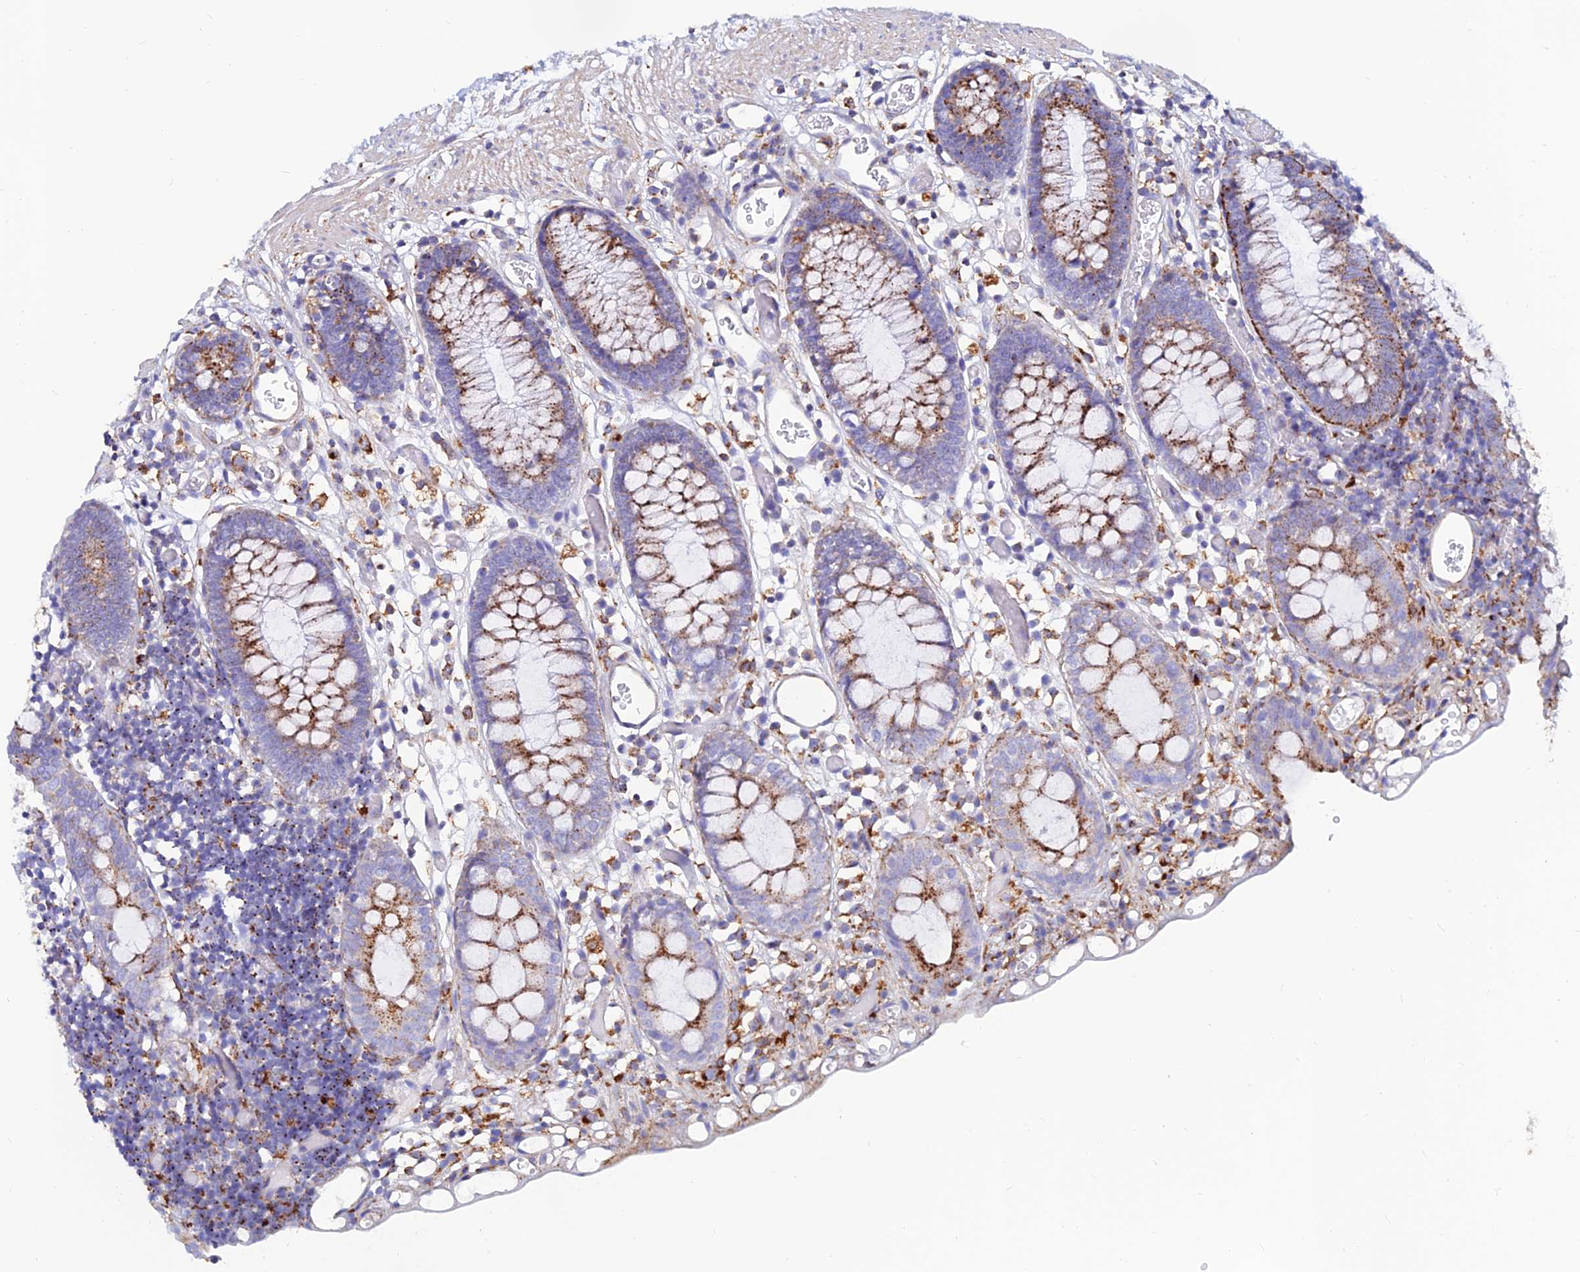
{"staining": {"intensity": "weak", "quantity": "25%-75%", "location": "cytoplasmic/membranous"}, "tissue": "colon", "cell_type": "Endothelial cells", "image_type": "normal", "snomed": [{"axis": "morphology", "description": "Normal tissue, NOS"}, {"axis": "topography", "description": "Colon"}], "caption": "Immunohistochemistry (IHC) photomicrograph of normal colon: colon stained using immunohistochemistry (IHC) displays low levels of weak protein expression localized specifically in the cytoplasmic/membranous of endothelial cells, appearing as a cytoplasmic/membranous brown color.", "gene": "SPNS1", "patient": {"sex": "male", "age": 14}}